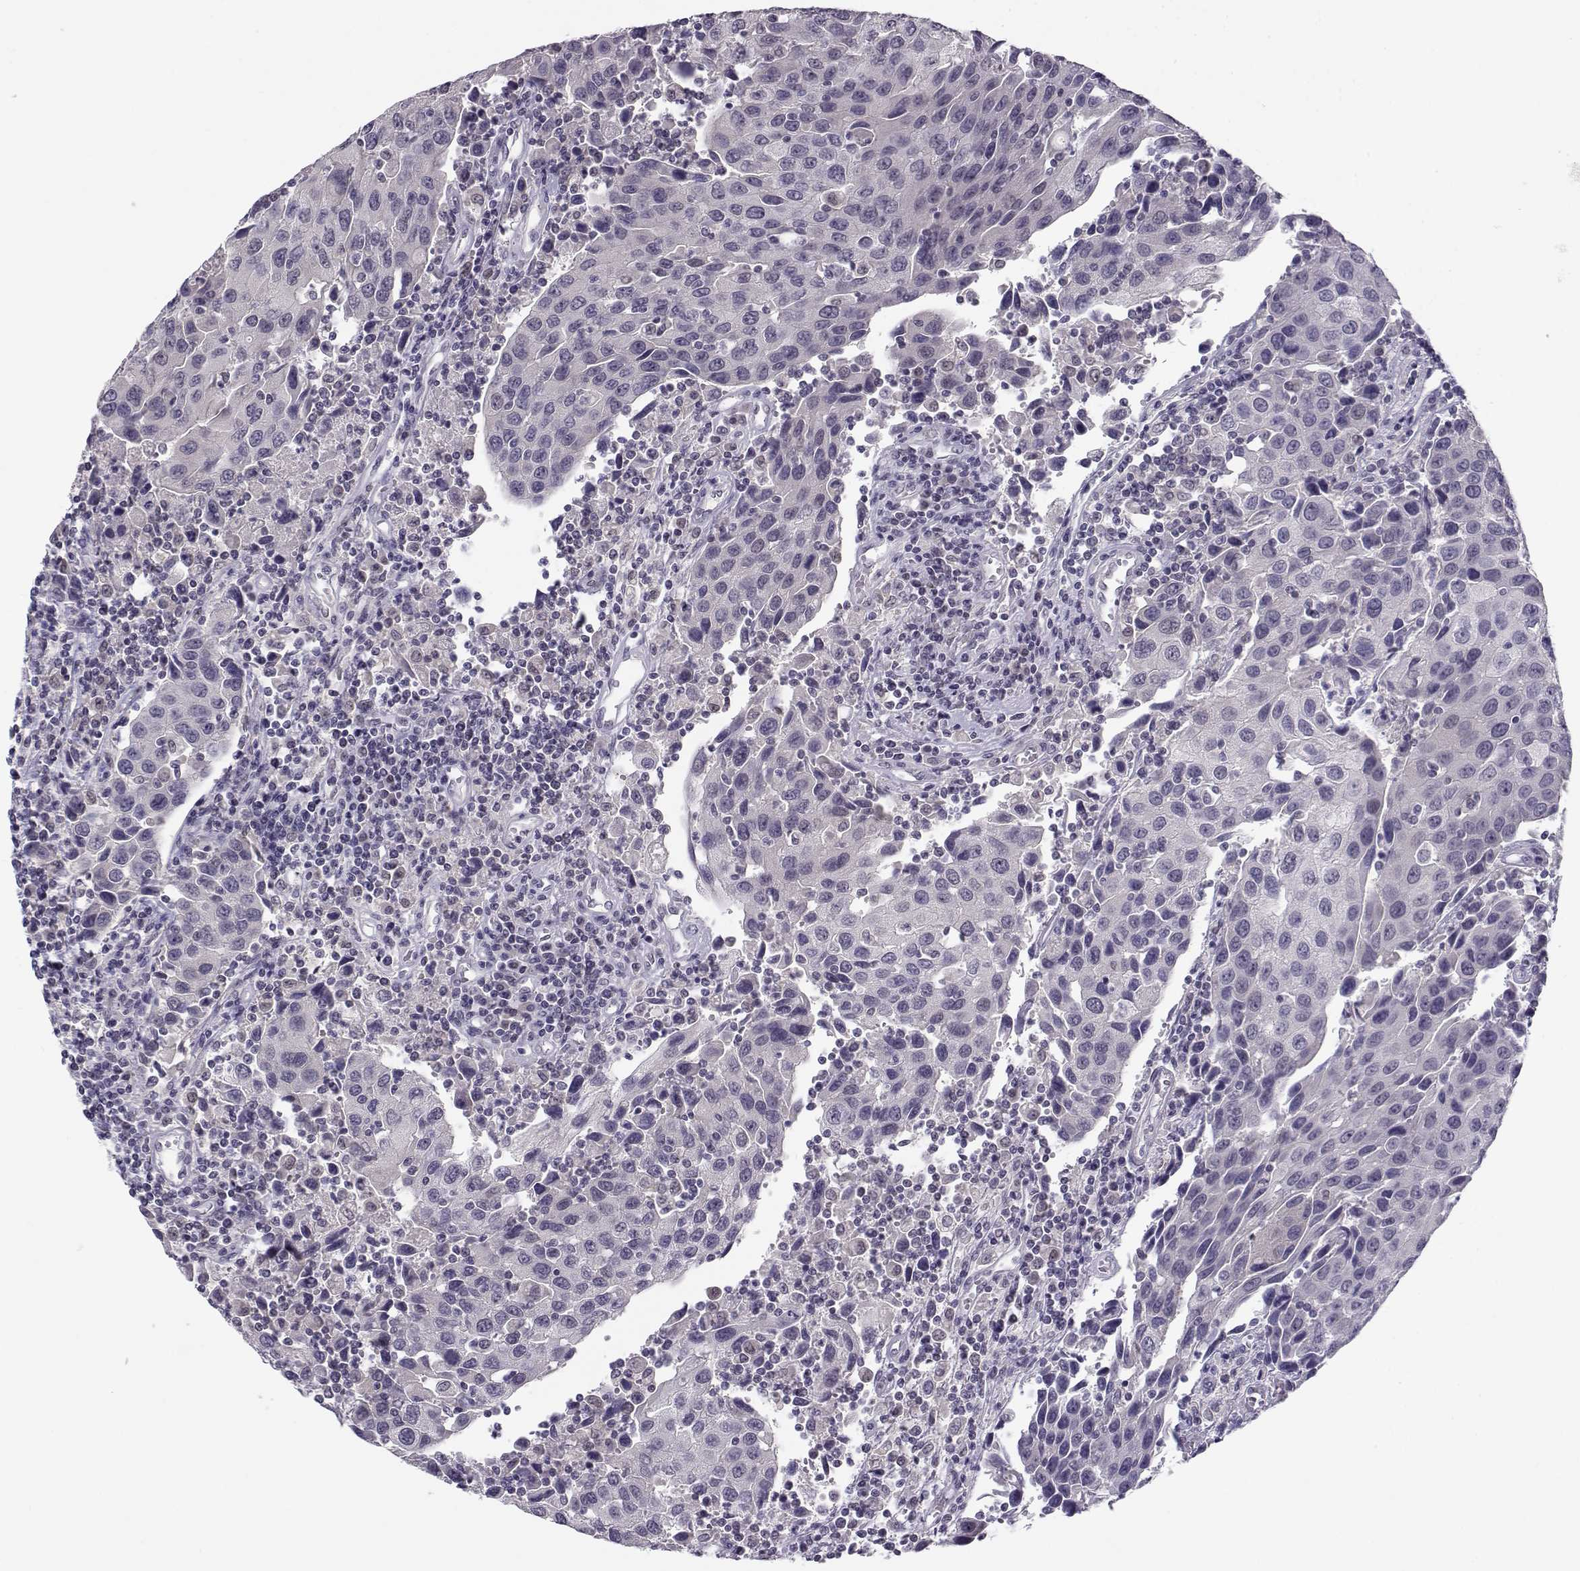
{"staining": {"intensity": "negative", "quantity": "none", "location": "none"}, "tissue": "urothelial cancer", "cell_type": "Tumor cells", "image_type": "cancer", "snomed": [{"axis": "morphology", "description": "Urothelial carcinoma, High grade"}, {"axis": "topography", "description": "Urinary bladder"}], "caption": "Urothelial cancer stained for a protein using IHC shows no expression tumor cells.", "gene": "C16orf86", "patient": {"sex": "female", "age": 85}}